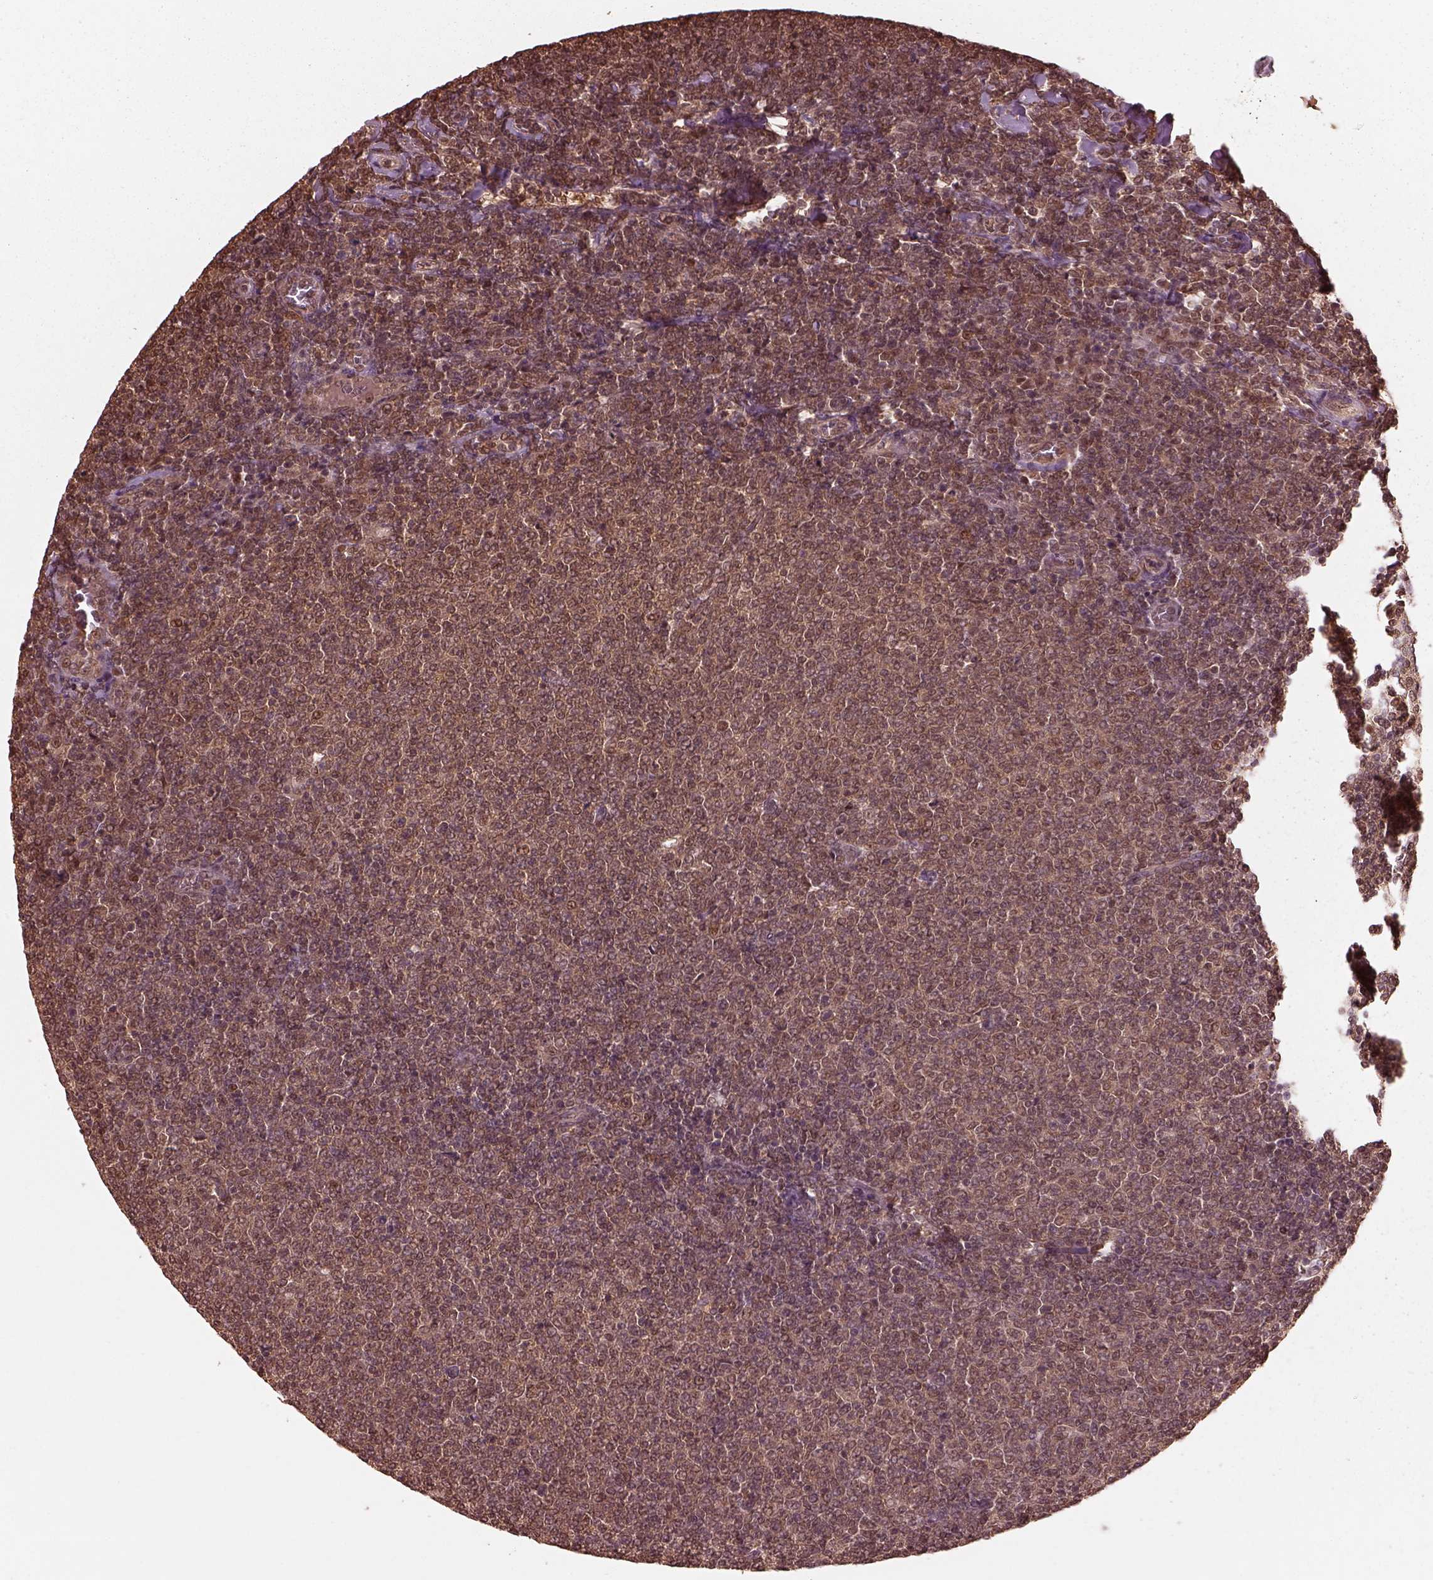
{"staining": {"intensity": "moderate", "quantity": ">75%", "location": "cytoplasmic/membranous"}, "tissue": "lymphoma", "cell_type": "Tumor cells", "image_type": "cancer", "snomed": [{"axis": "morphology", "description": "Malignant lymphoma, non-Hodgkin's type, Low grade"}, {"axis": "topography", "description": "Lymph node"}], "caption": "Protein expression analysis of lymphoma demonstrates moderate cytoplasmic/membranous positivity in approximately >75% of tumor cells. The staining was performed using DAB, with brown indicating positive protein expression. Nuclei are stained blue with hematoxylin.", "gene": "PSMC5", "patient": {"sex": "male", "age": 52}}